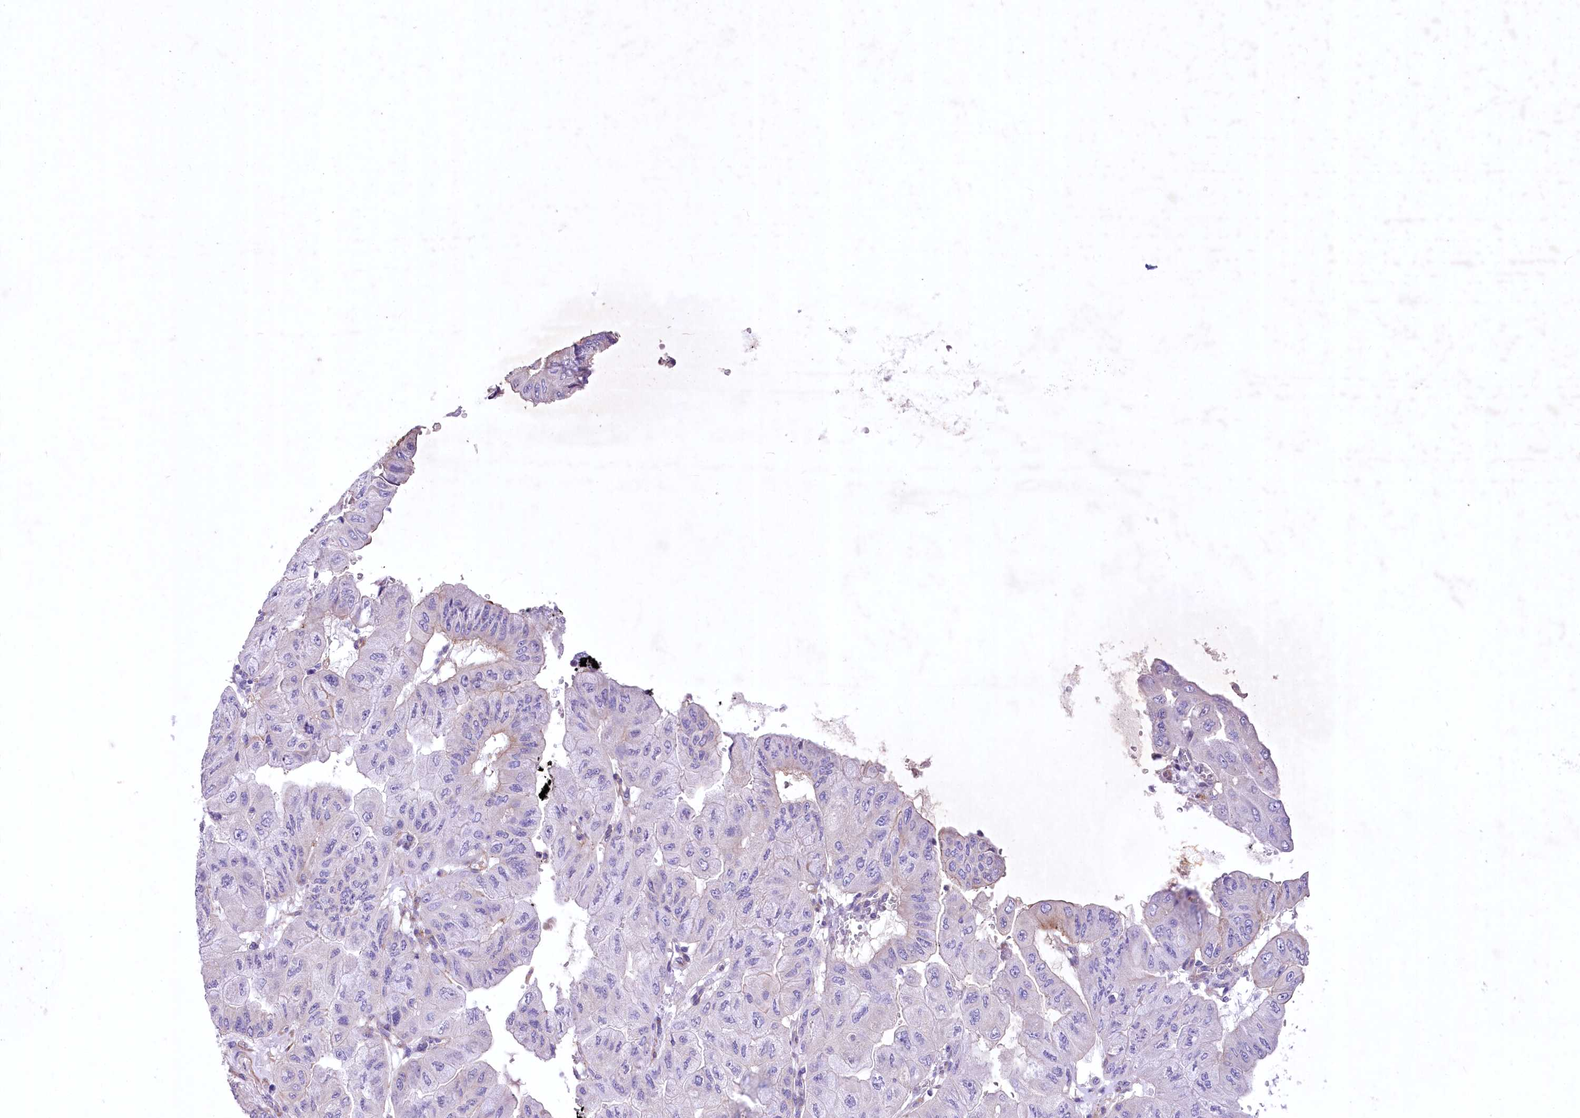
{"staining": {"intensity": "negative", "quantity": "none", "location": "none"}, "tissue": "pancreatic cancer", "cell_type": "Tumor cells", "image_type": "cancer", "snomed": [{"axis": "morphology", "description": "Adenocarcinoma, NOS"}, {"axis": "topography", "description": "Pancreas"}], "caption": "This is an immunohistochemistry histopathology image of adenocarcinoma (pancreatic). There is no expression in tumor cells.", "gene": "RDH16", "patient": {"sex": "male", "age": 51}}